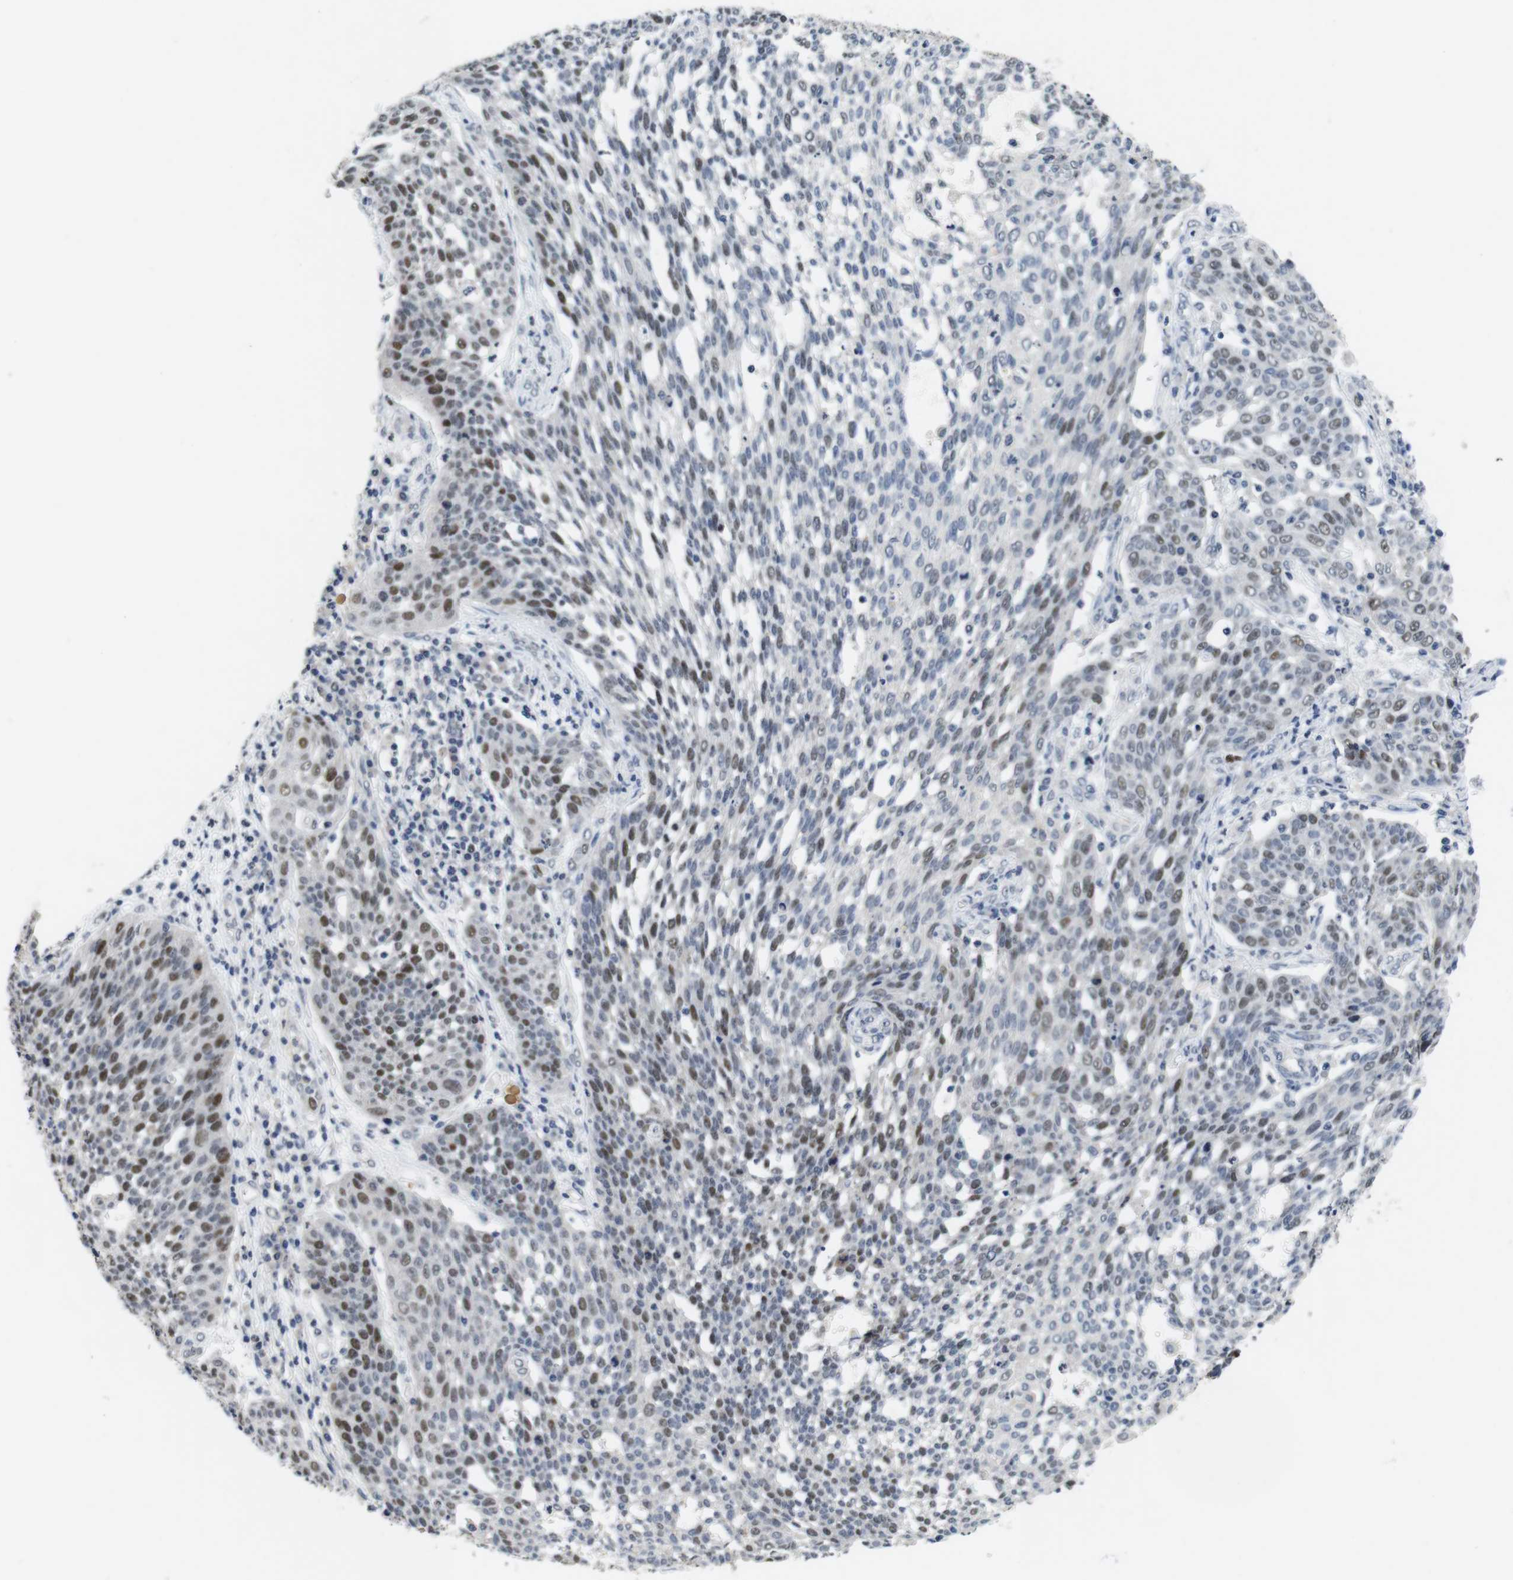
{"staining": {"intensity": "moderate", "quantity": "25%-75%", "location": "nuclear"}, "tissue": "cervical cancer", "cell_type": "Tumor cells", "image_type": "cancer", "snomed": [{"axis": "morphology", "description": "Squamous cell carcinoma, NOS"}, {"axis": "topography", "description": "Cervix"}], "caption": "DAB immunohistochemical staining of human cervical cancer displays moderate nuclear protein positivity in about 25%-75% of tumor cells. The staining is performed using DAB (3,3'-diaminobenzidine) brown chromogen to label protein expression. The nuclei are counter-stained blue using hematoxylin.", "gene": "SKP2", "patient": {"sex": "female", "age": 34}}